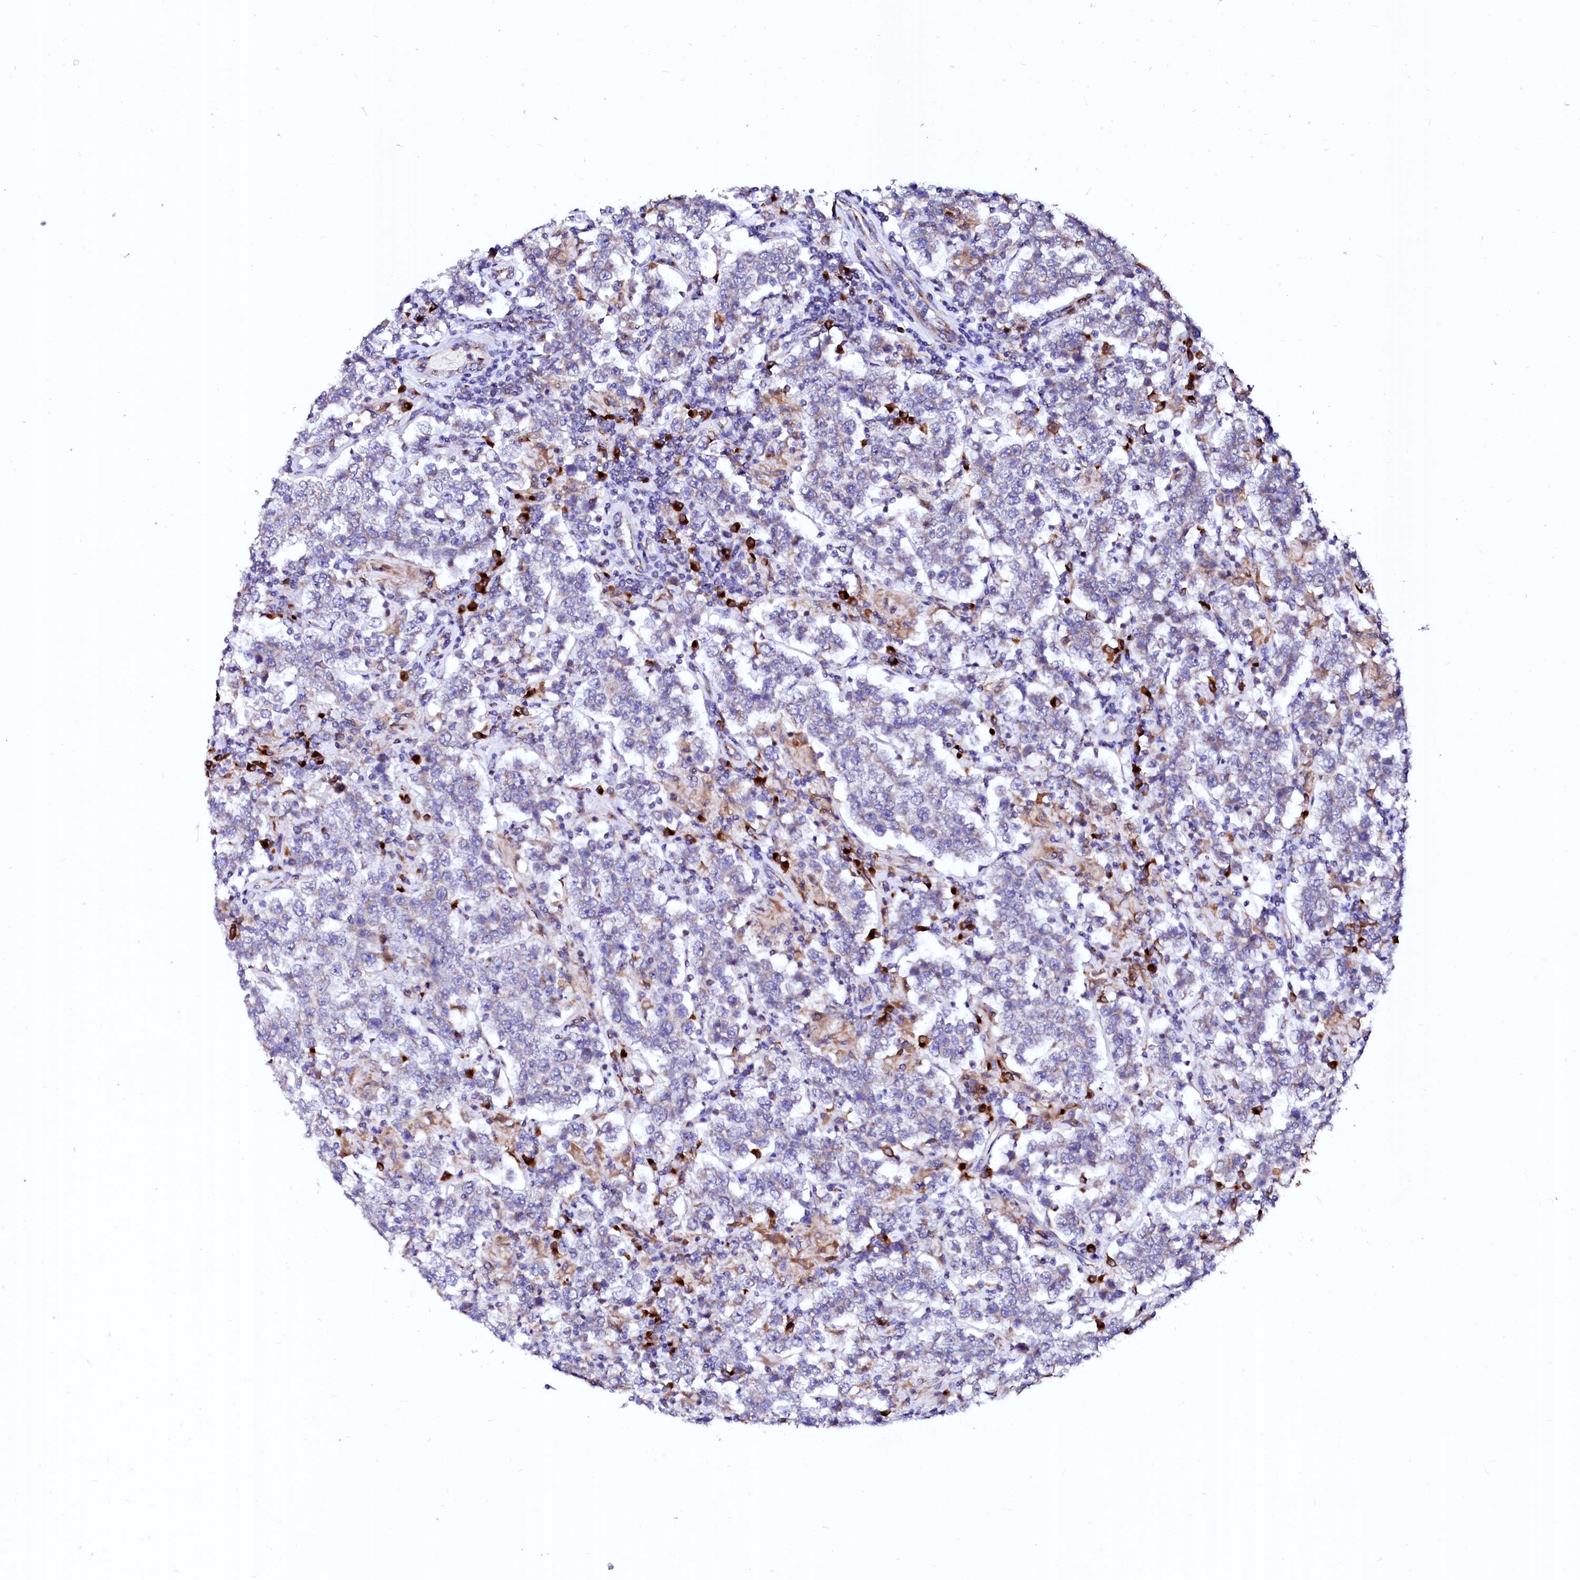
{"staining": {"intensity": "weak", "quantity": "<25%", "location": "cytoplasmic/membranous"}, "tissue": "testis cancer", "cell_type": "Tumor cells", "image_type": "cancer", "snomed": [{"axis": "morphology", "description": "Normal tissue, NOS"}, {"axis": "morphology", "description": "Urothelial carcinoma, High grade"}, {"axis": "morphology", "description": "Seminoma, NOS"}, {"axis": "morphology", "description": "Carcinoma, Embryonal, NOS"}, {"axis": "topography", "description": "Urinary bladder"}, {"axis": "topography", "description": "Testis"}], "caption": "Image shows no protein expression in tumor cells of testis seminoma tissue. (Immunohistochemistry, brightfield microscopy, high magnification).", "gene": "LMAN1", "patient": {"sex": "male", "age": 41}}